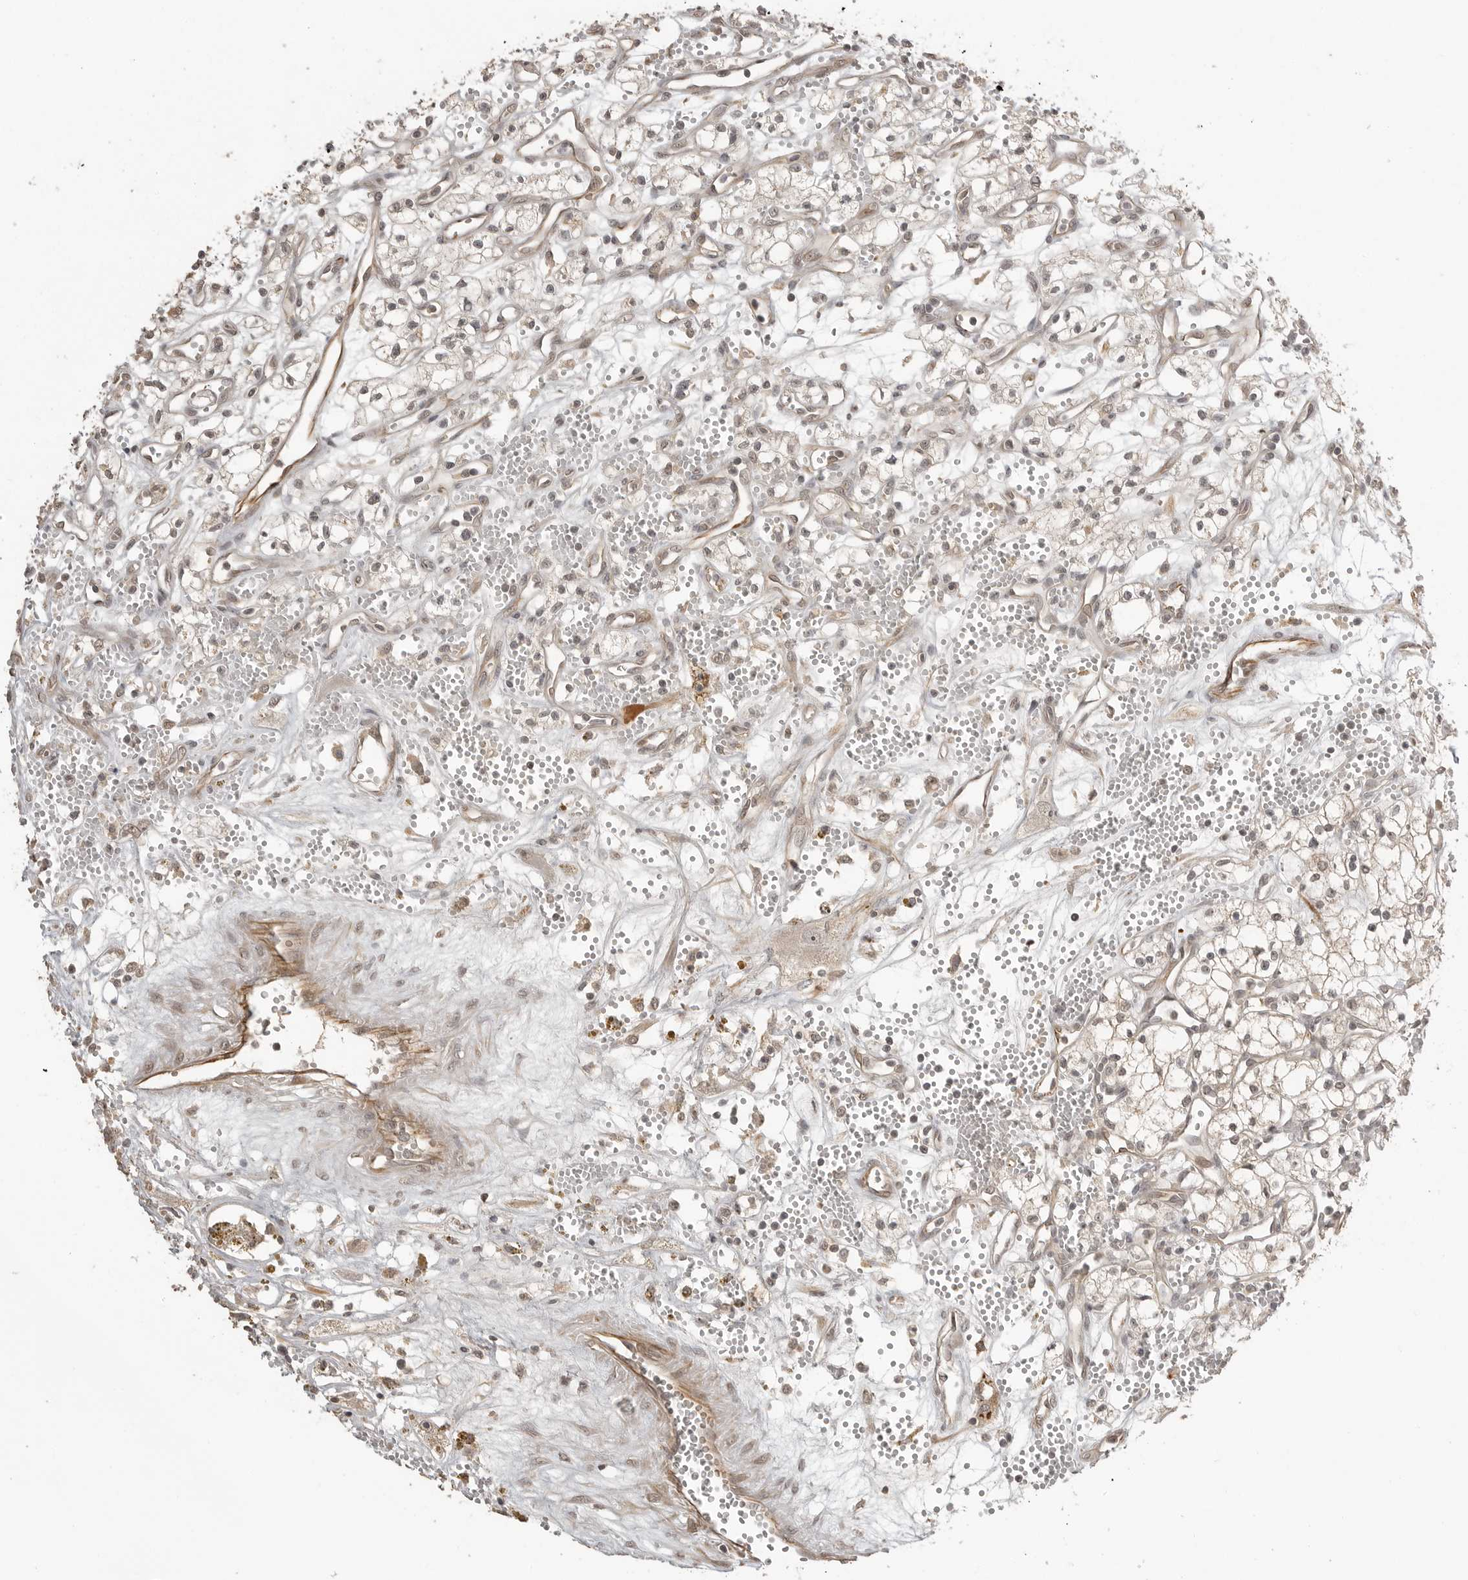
{"staining": {"intensity": "weak", "quantity": "25%-75%", "location": "cytoplasmic/membranous"}, "tissue": "renal cancer", "cell_type": "Tumor cells", "image_type": "cancer", "snomed": [{"axis": "morphology", "description": "Adenocarcinoma, NOS"}, {"axis": "topography", "description": "Kidney"}], "caption": "Renal cancer (adenocarcinoma) stained for a protein (brown) exhibits weak cytoplasmic/membranous positive positivity in approximately 25%-75% of tumor cells.", "gene": "SMG8", "patient": {"sex": "male", "age": 59}}